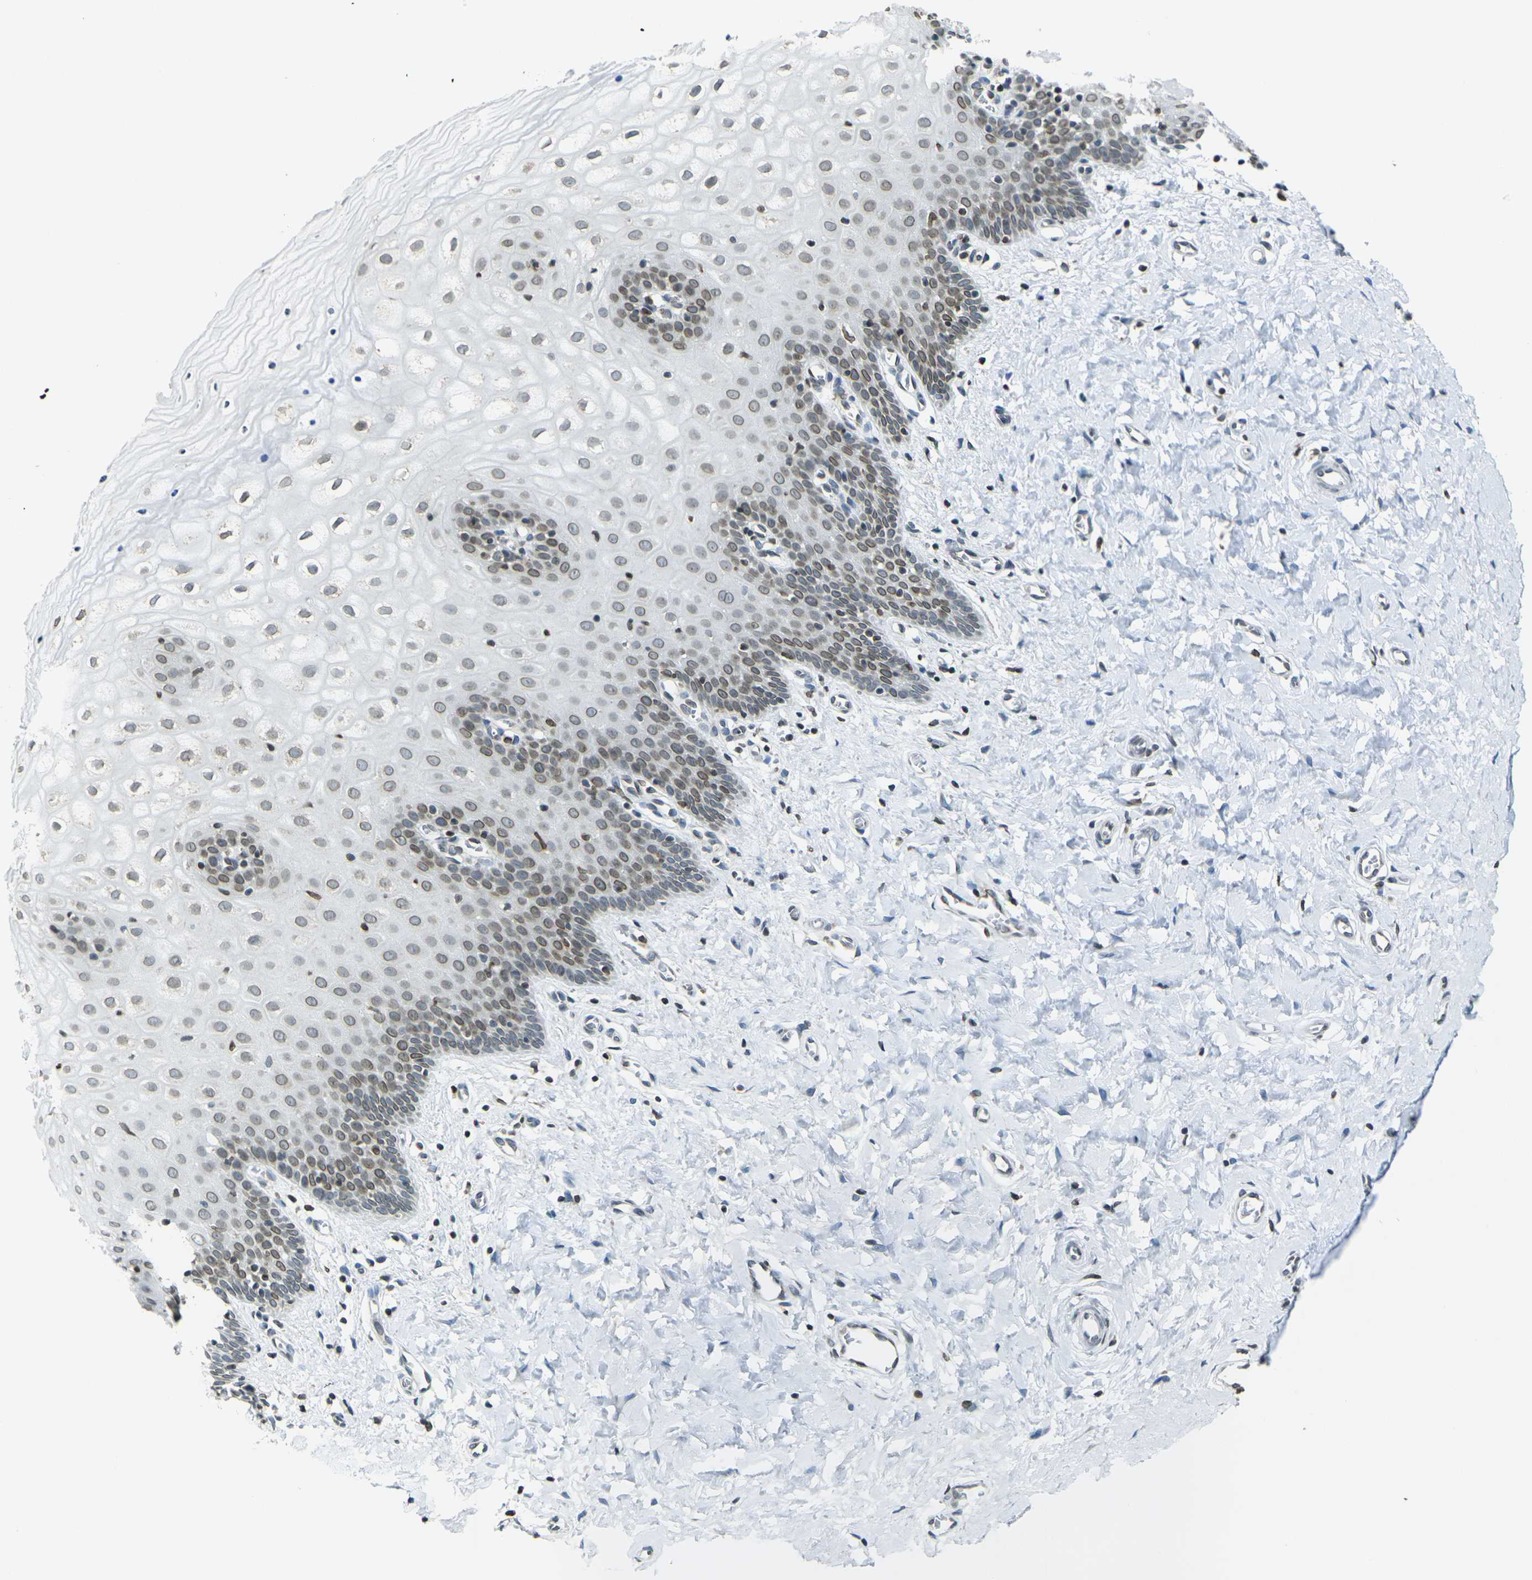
{"staining": {"intensity": "moderate", "quantity": "<25%", "location": "cytoplasmic/membranous,nuclear"}, "tissue": "cervix", "cell_type": "Glandular cells", "image_type": "normal", "snomed": [{"axis": "morphology", "description": "Normal tissue, NOS"}, {"axis": "topography", "description": "Cervix"}], "caption": "This micrograph demonstrates immunohistochemistry staining of unremarkable human cervix, with low moderate cytoplasmic/membranous,nuclear staining in approximately <25% of glandular cells.", "gene": "BRDT", "patient": {"sex": "female", "age": 55}}